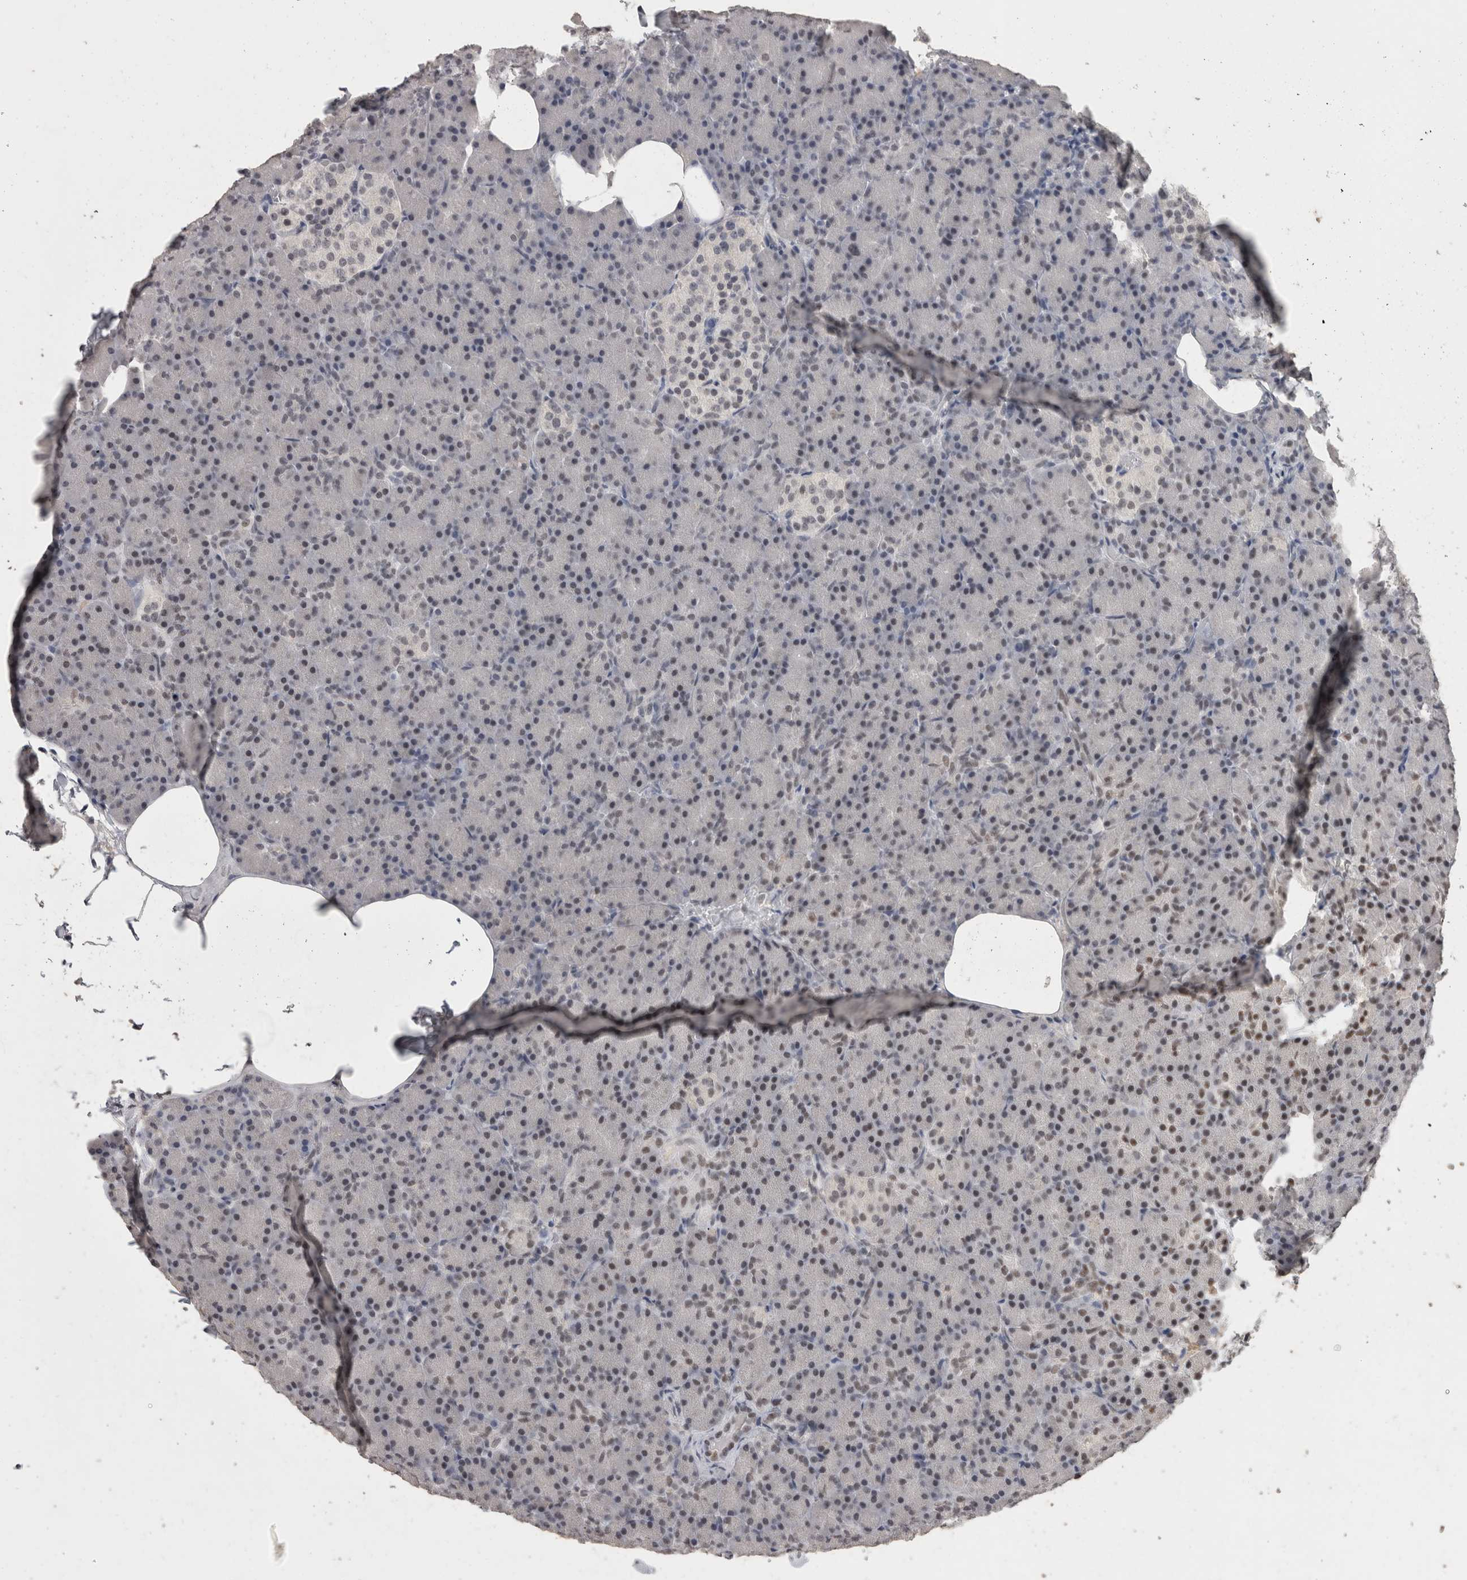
{"staining": {"intensity": "weak", "quantity": "<25%", "location": "nuclear"}, "tissue": "pancreas", "cell_type": "Exocrine glandular cells", "image_type": "normal", "snomed": [{"axis": "morphology", "description": "Normal tissue, NOS"}, {"axis": "topography", "description": "Pancreas"}], "caption": "DAB (3,3'-diaminobenzidine) immunohistochemical staining of normal pancreas exhibits no significant positivity in exocrine glandular cells. The staining was performed using DAB to visualize the protein expression in brown, while the nuclei were stained in blue with hematoxylin (Magnification: 20x).", "gene": "DDX17", "patient": {"sex": "female", "age": 43}}